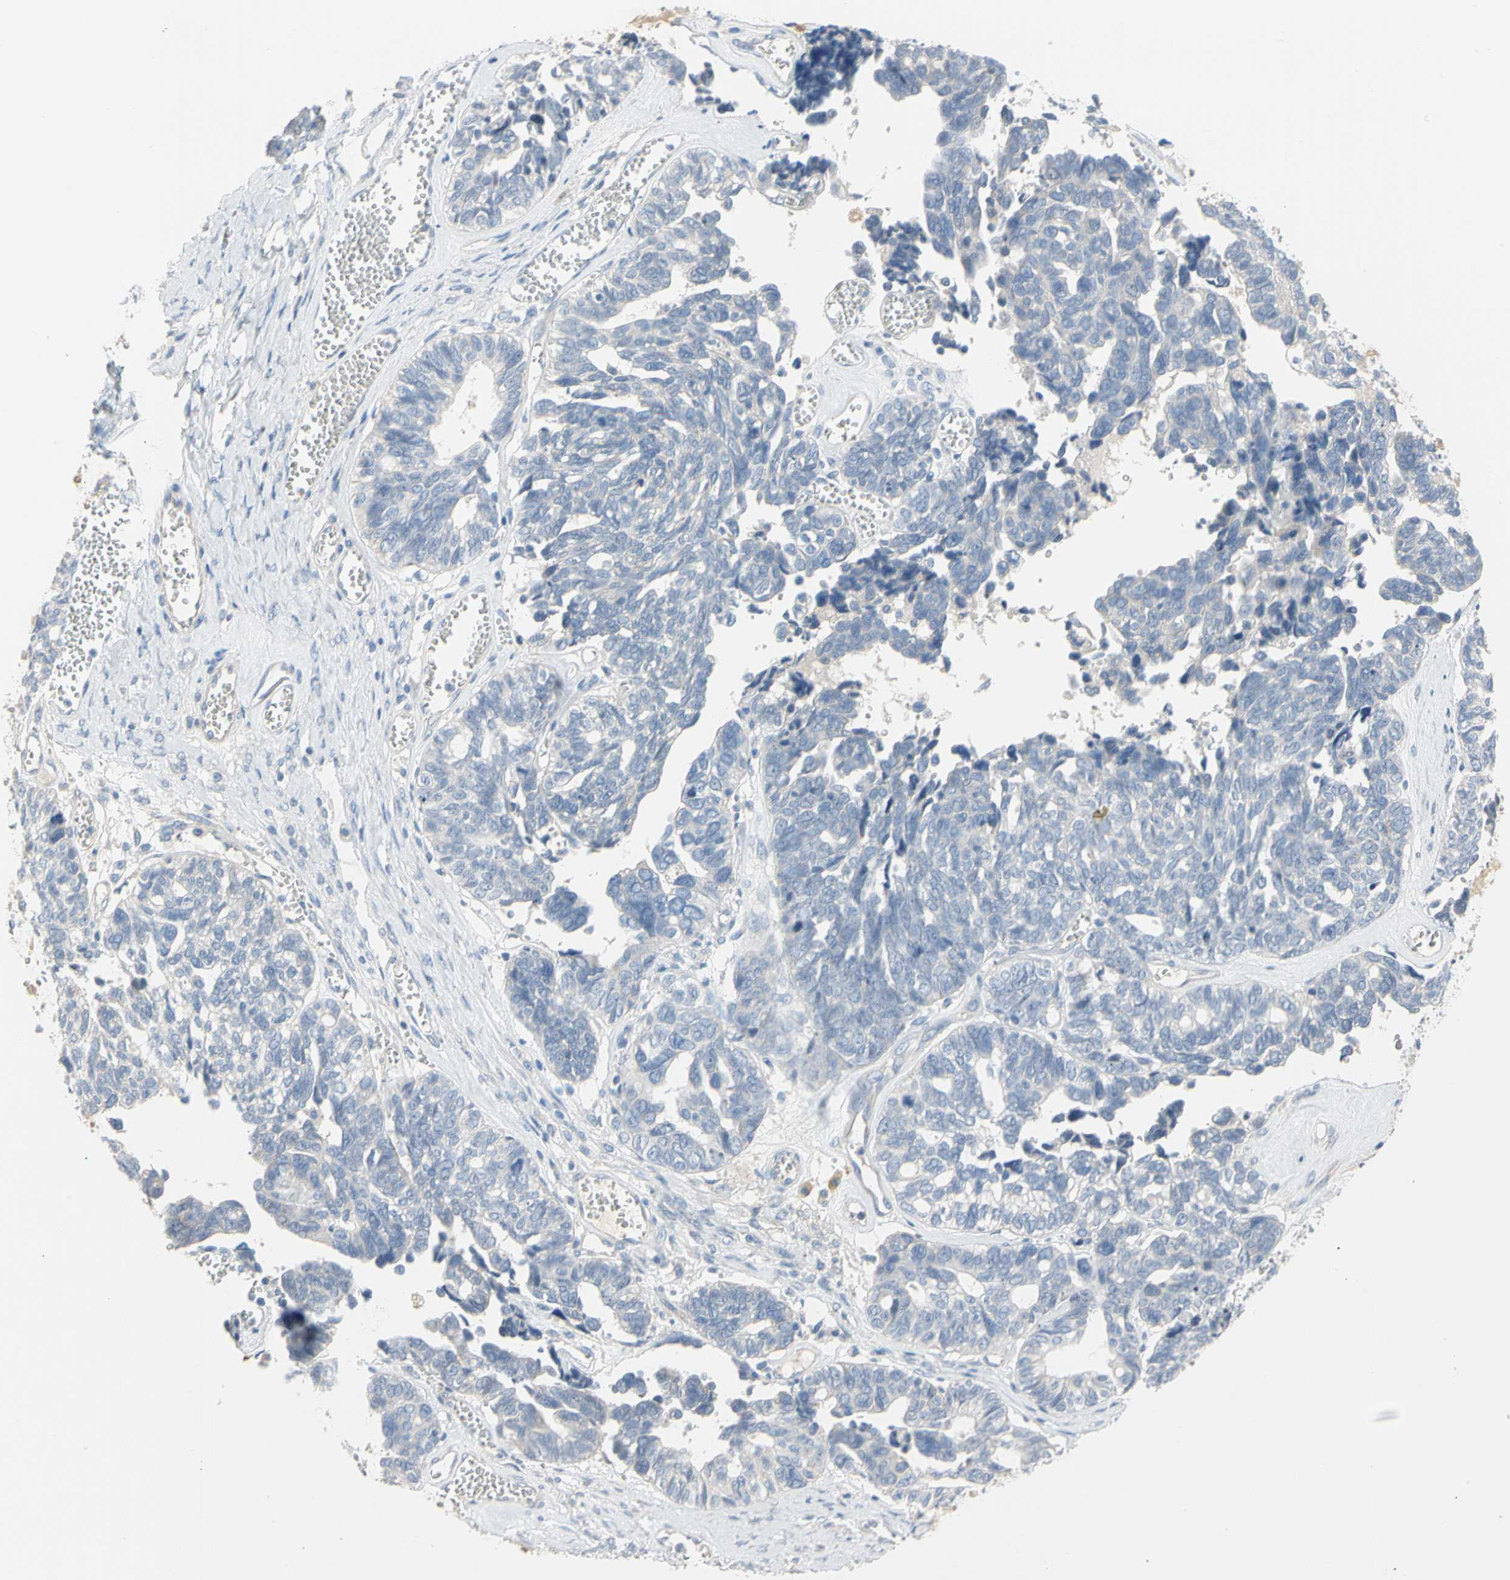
{"staining": {"intensity": "negative", "quantity": "none", "location": "none"}, "tissue": "ovarian cancer", "cell_type": "Tumor cells", "image_type": "cancer", "snomed": [{"axis": "morphology", "description": "Cystadenocarcinoma, serous, NOS"}, {"axis": "topography", "description": "Ovary"}], "caption": "Immunohistochemistry (IHC) image of neoplastic tissue: human serous cystadenocarcinoma (ovarian) stained with DAB (3,3'-diaminobenzidine) shows no significant protein positivity in tumor cells.", "gene": "MARK1", "patient": {"sex": "female", "age": 79}}